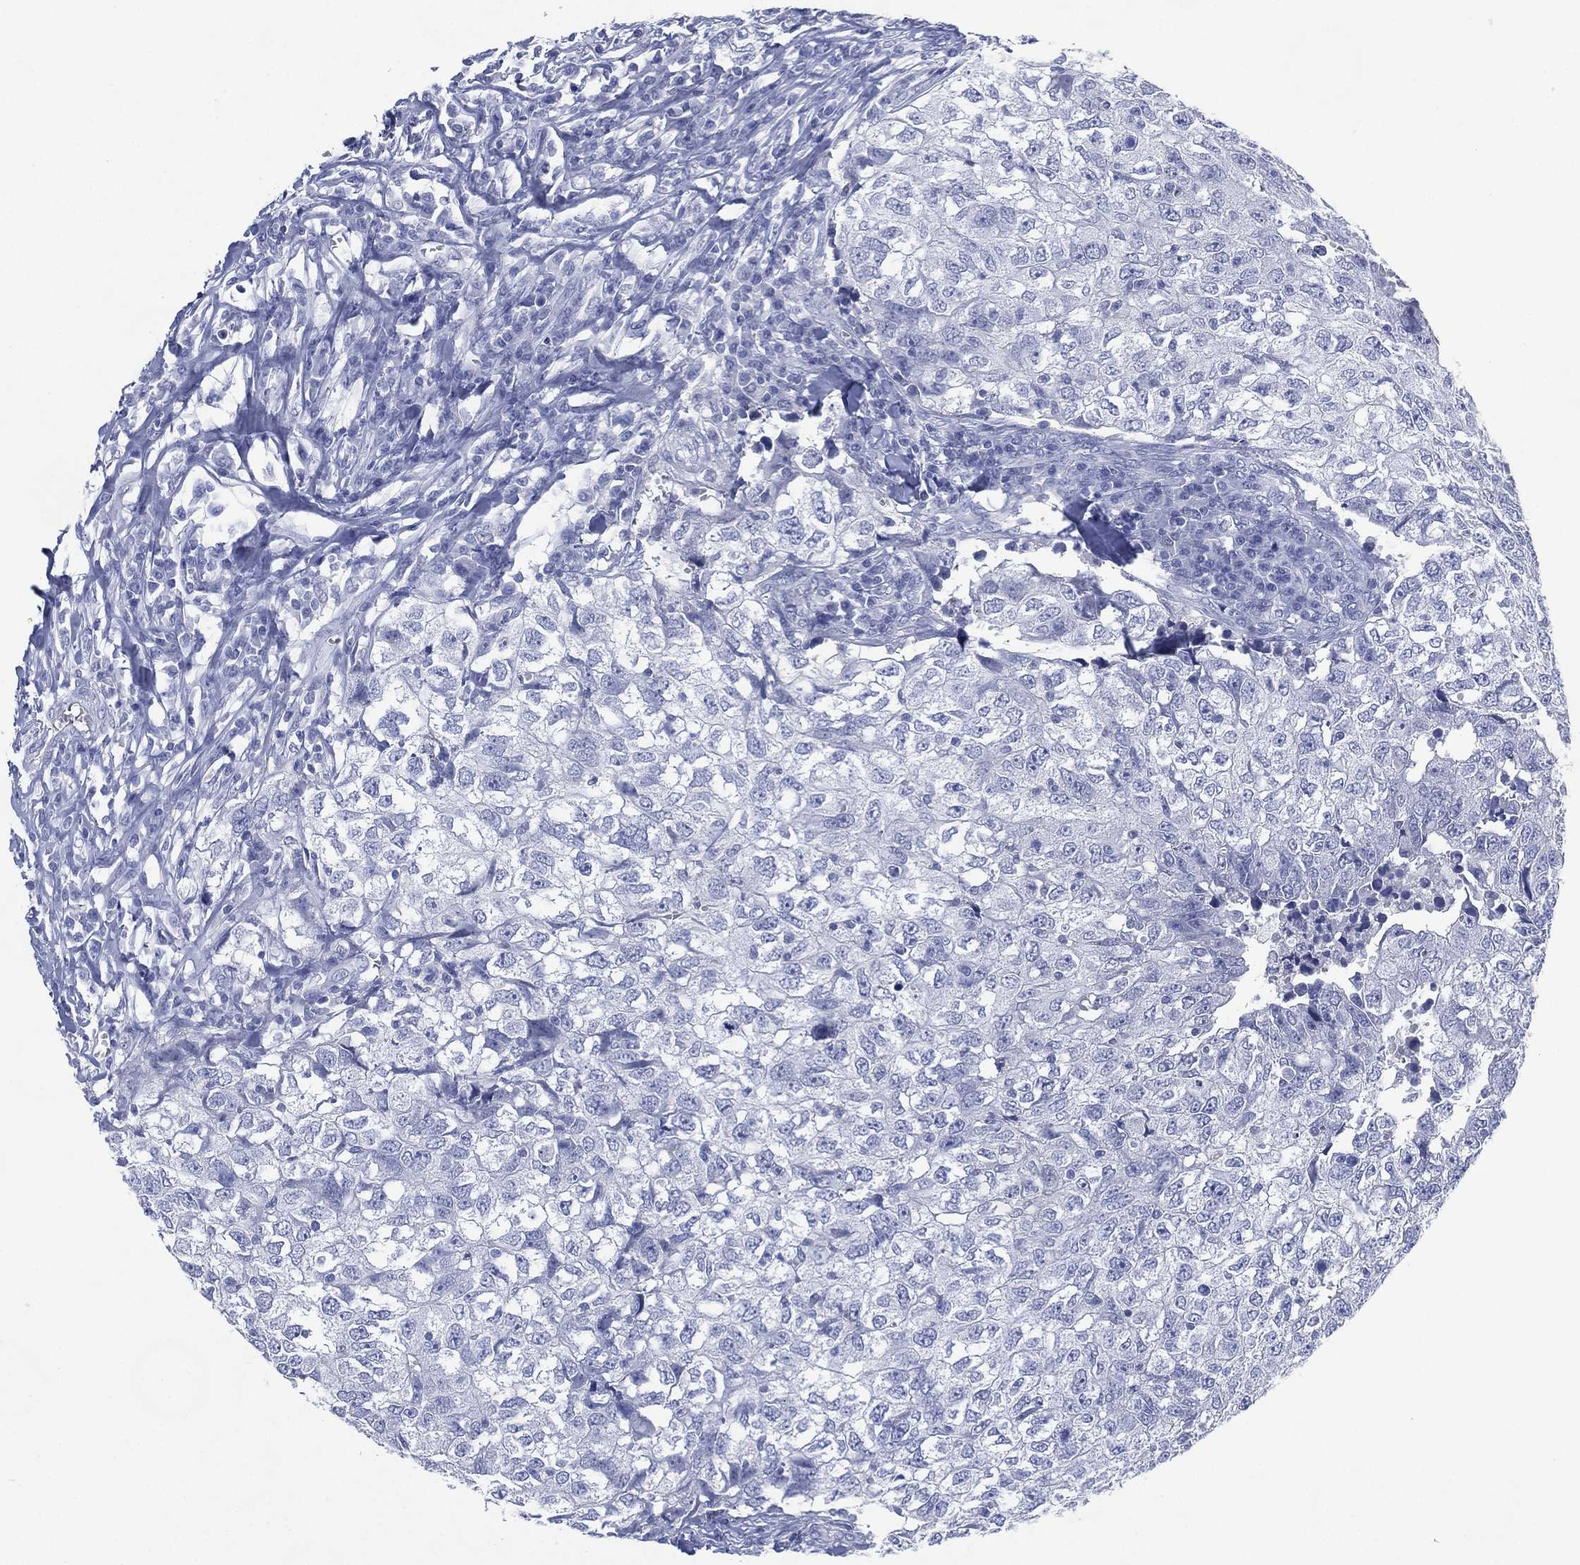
{"staining": {"intensity": "negative", "quantity": "none", "location": "none"}, "tissue": "breast cancer", "cell_type": "Tumor cells", "image_type": "cancer", "snomed": [{"axis": "morphology", "description": "Duct carcinoma"}, {"axis": "topography", "description": "Breast"}], "caption": "Immunohistochemical staining of invasive ductal carcinoma (breast) exhibits no significant staining in tumor cells.", "gene": "TMEM247", "patient": {"sex": "female", "age": 30}}